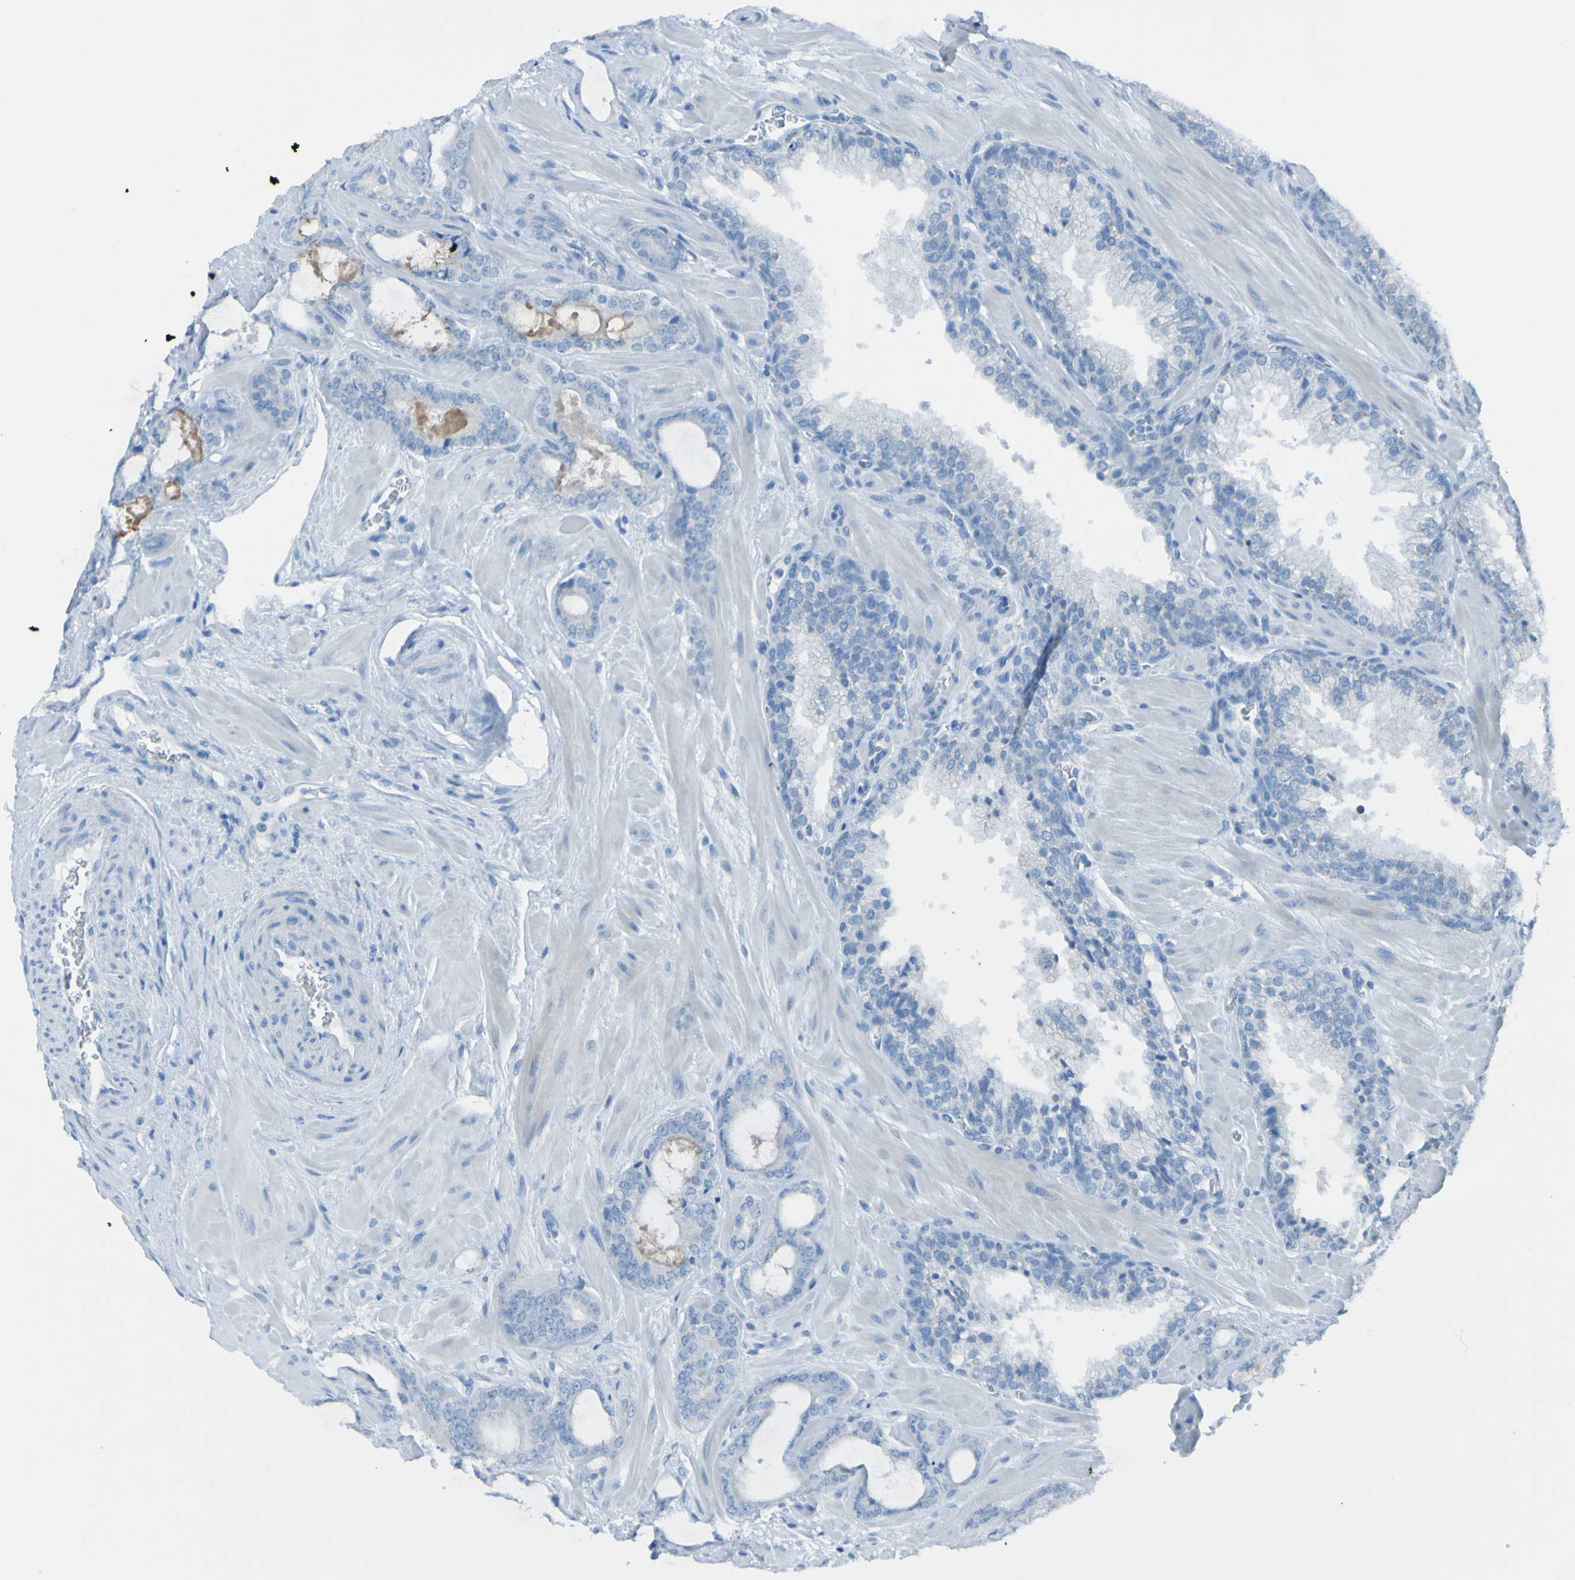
{"staining": {"intensity": "negative", "quantity": "none", "location": "none"}, "tissue": "prostate cancer", "cell_type": "Tumor cells", "image_type": "cancer", "snomed": [{"axis": "morphology", "description": "Adenocarcinoma, Low grade"}, {"axis": "topography", "description": "Prostate"}], "caption": "A high-resolution image shows immunohistochemistry staining of prostate cancer (adenocarcinoma (low-grade)), which shows no significant staining in tumor cells.", "gene": "ACMSD", "patient": {"sex": "male", "age": 63}}